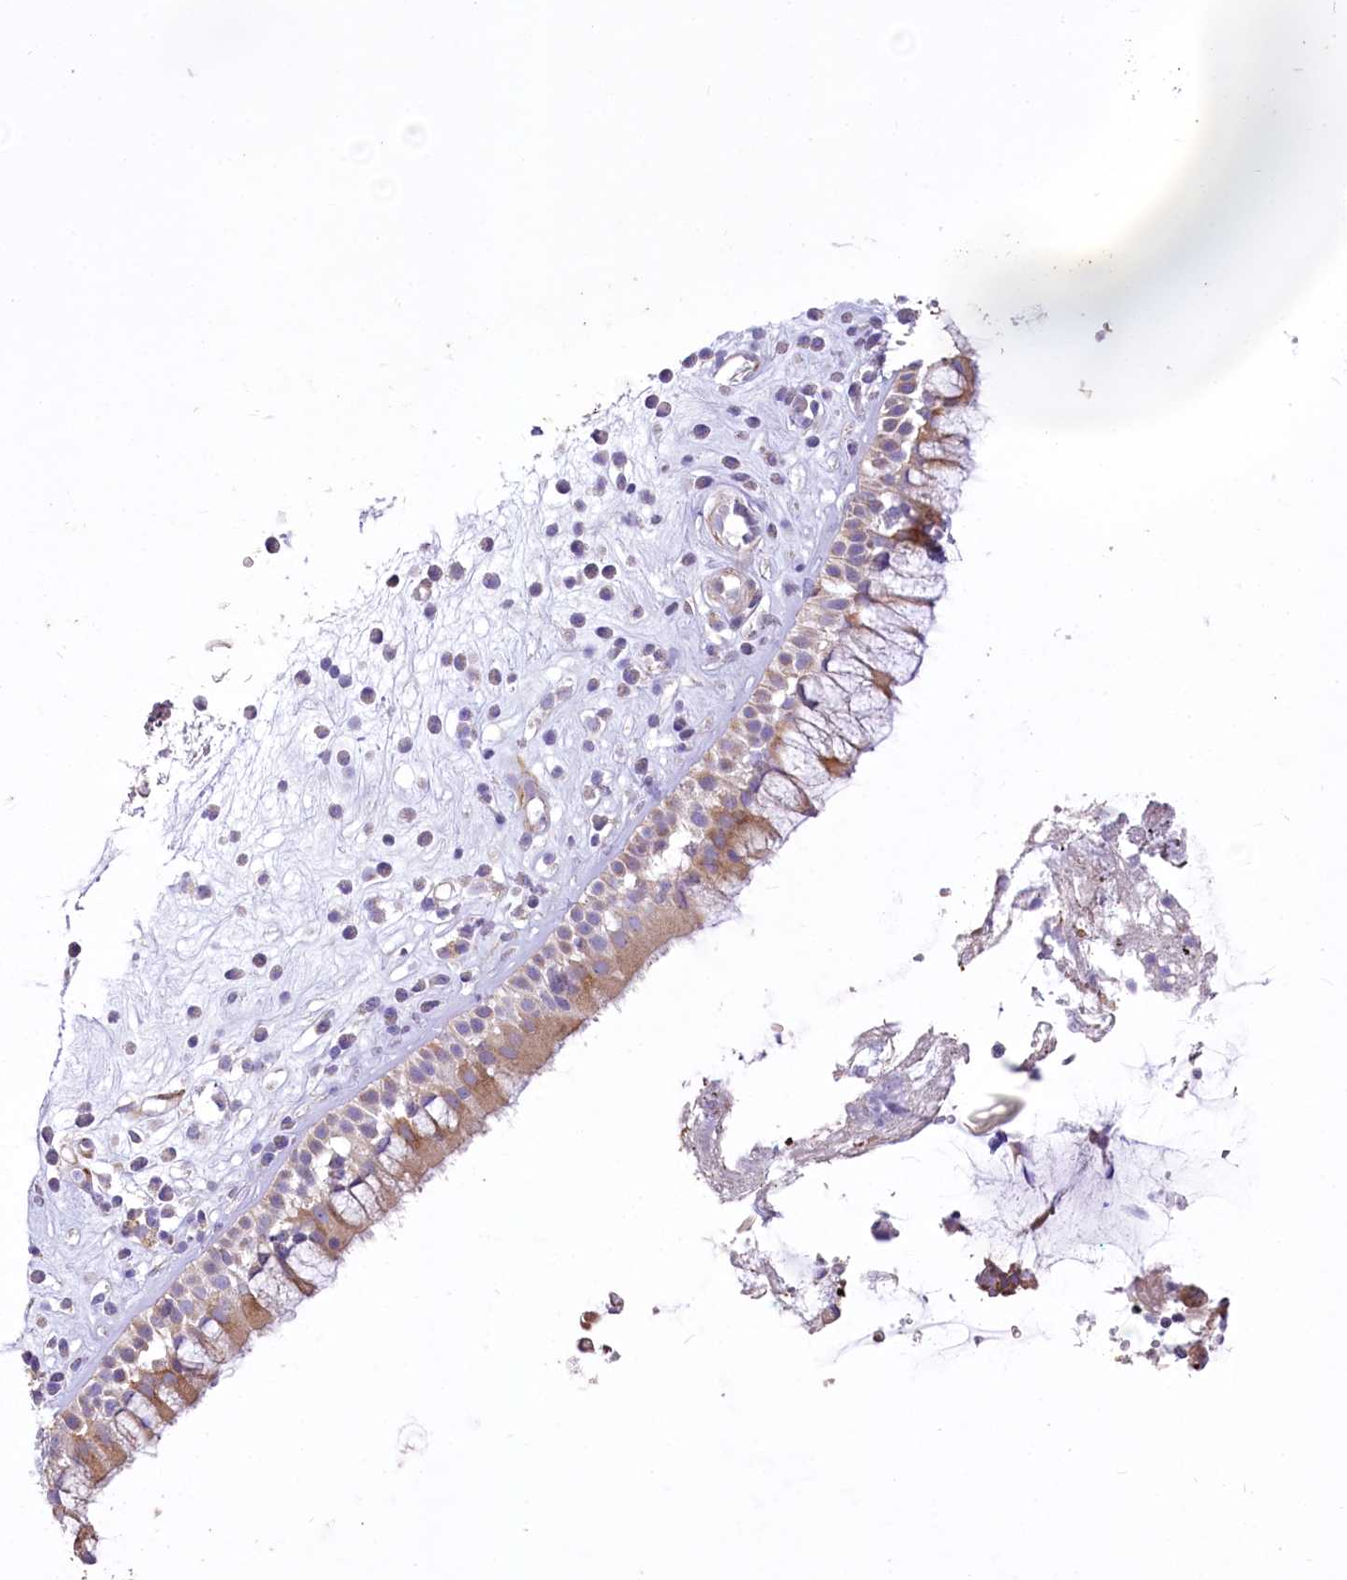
{"staining": {"intensity": "moderate", "quantity": "25%-75%", "location": "cytoplasmic/membranous"}, "tissue": "nasopharynx", "cell_type": "Respiratory epithelial cells", "image_type": "normal", "snomed": [{"axis": "morphology", "description": "Normal tissue, NOS"}, {"axis": "morphology", "description": "Inflammation, NOS"}, {"axis": "topography", "description": "Nasopharynx"}], "caption": "Immunohistochemistry (IHC) staining of benign nasopharynx, which demonstrates medium levels of moderate cytoplasmic/membranous expression in about 25%-75% of respiratory epithelial cells indicating moderate cytoplasmic/membranous protein staining. The staining was performed using DAB (3,3'-diaminobenzidine) (brown) for protein detection and nuclei were counterstained in hematoxylin (blue).", "gene": "ANGPTL3", "patient": {"sex": "male", "age": 29}}